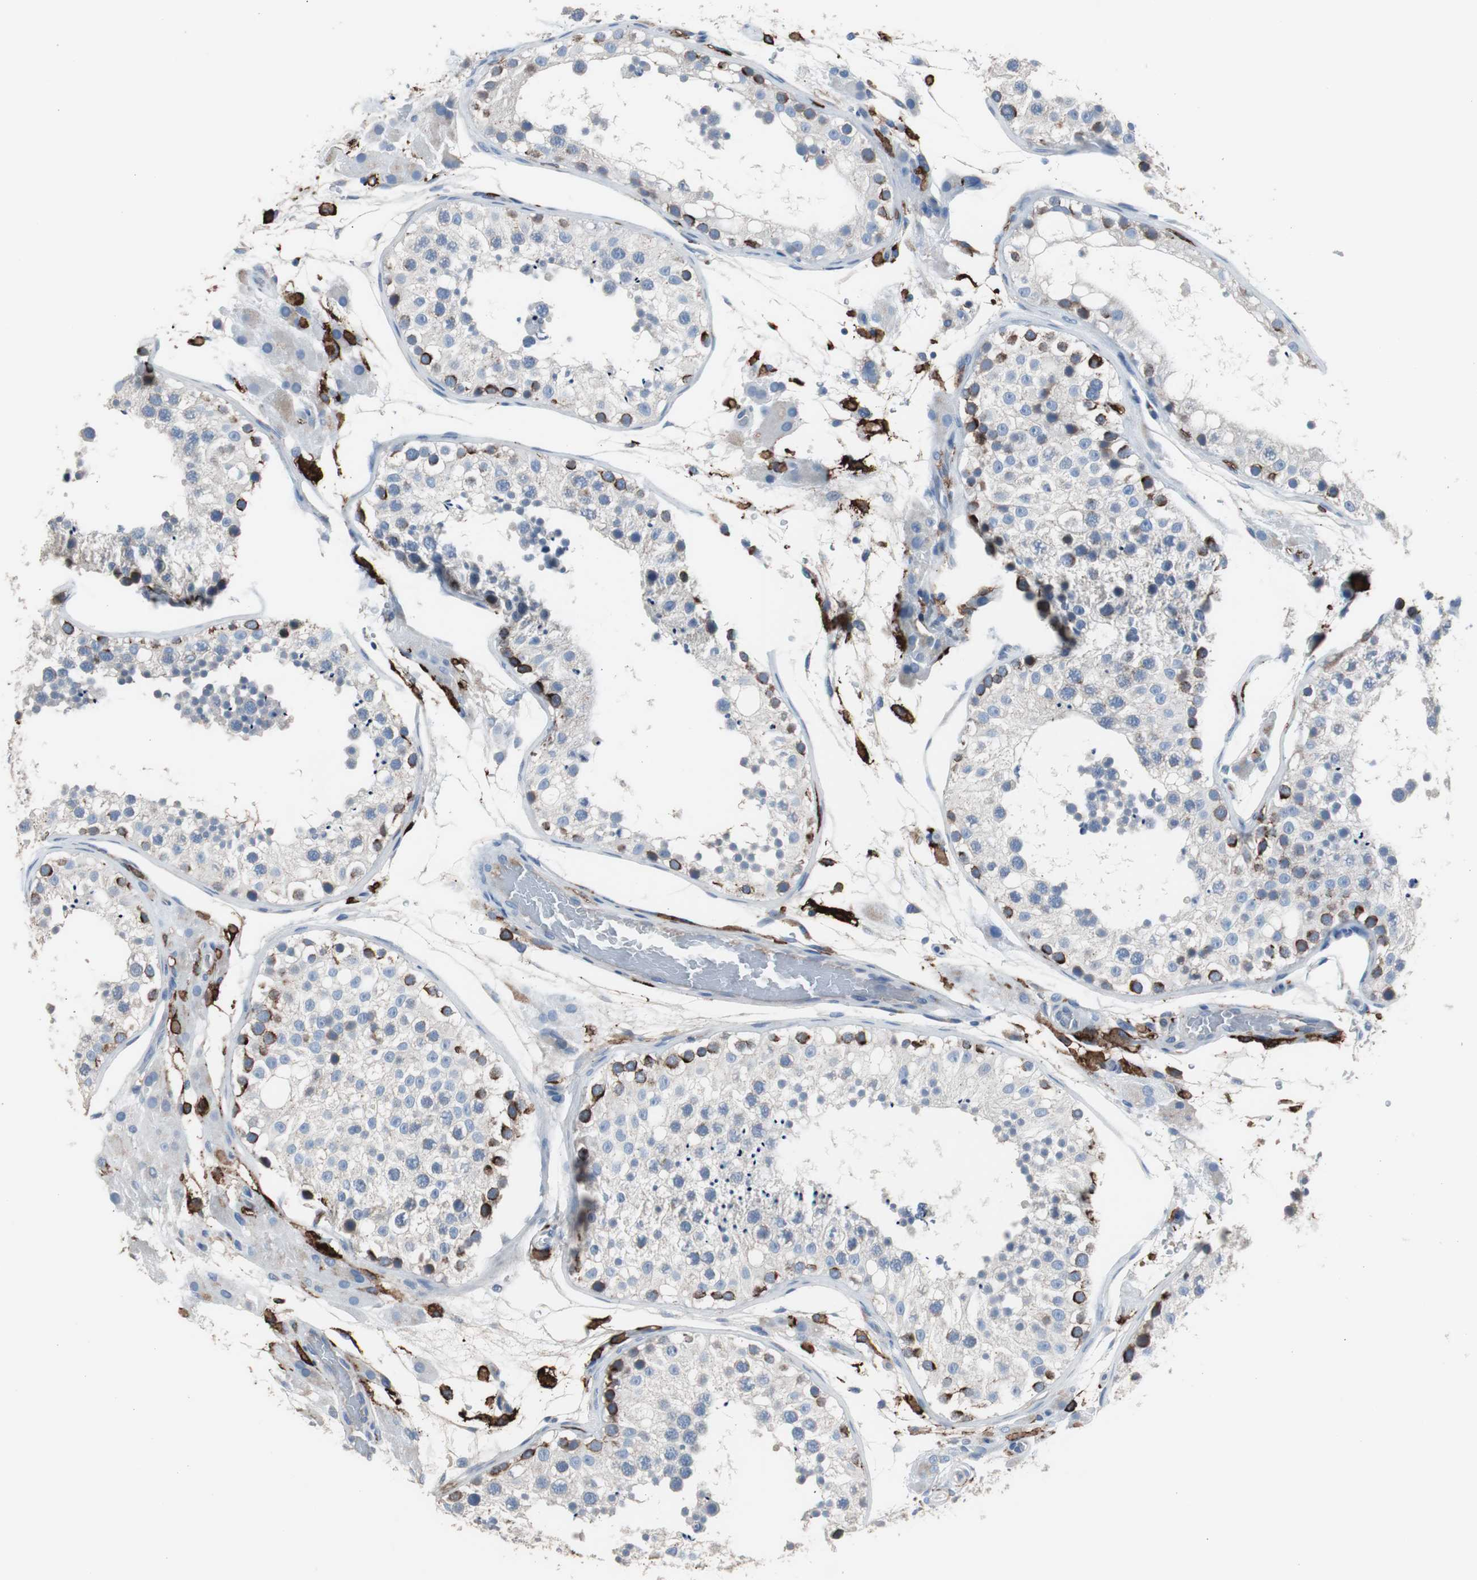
{"staining": {"intensity": "moderate", "quantity": "<25%", "location": "cytoplasmic/membranous"}, "tissue": "testis", "cell_type": "Cells in seminiferous ducts", "image_type": "normal", "snomed": [{"axis": "morphology", "description": "Normal tissue, NOS"}, {"axis": "topography", "description": "Testis"}], "caption": "IHC (DAB) staining of unremarkable testis demonstrates moderate cytoplasmic/membranous protein staining in about <25% of cells in seminiferous ducts.", "gene": "FCGR2B", "patient": {"sex": "male", "age": 26}}